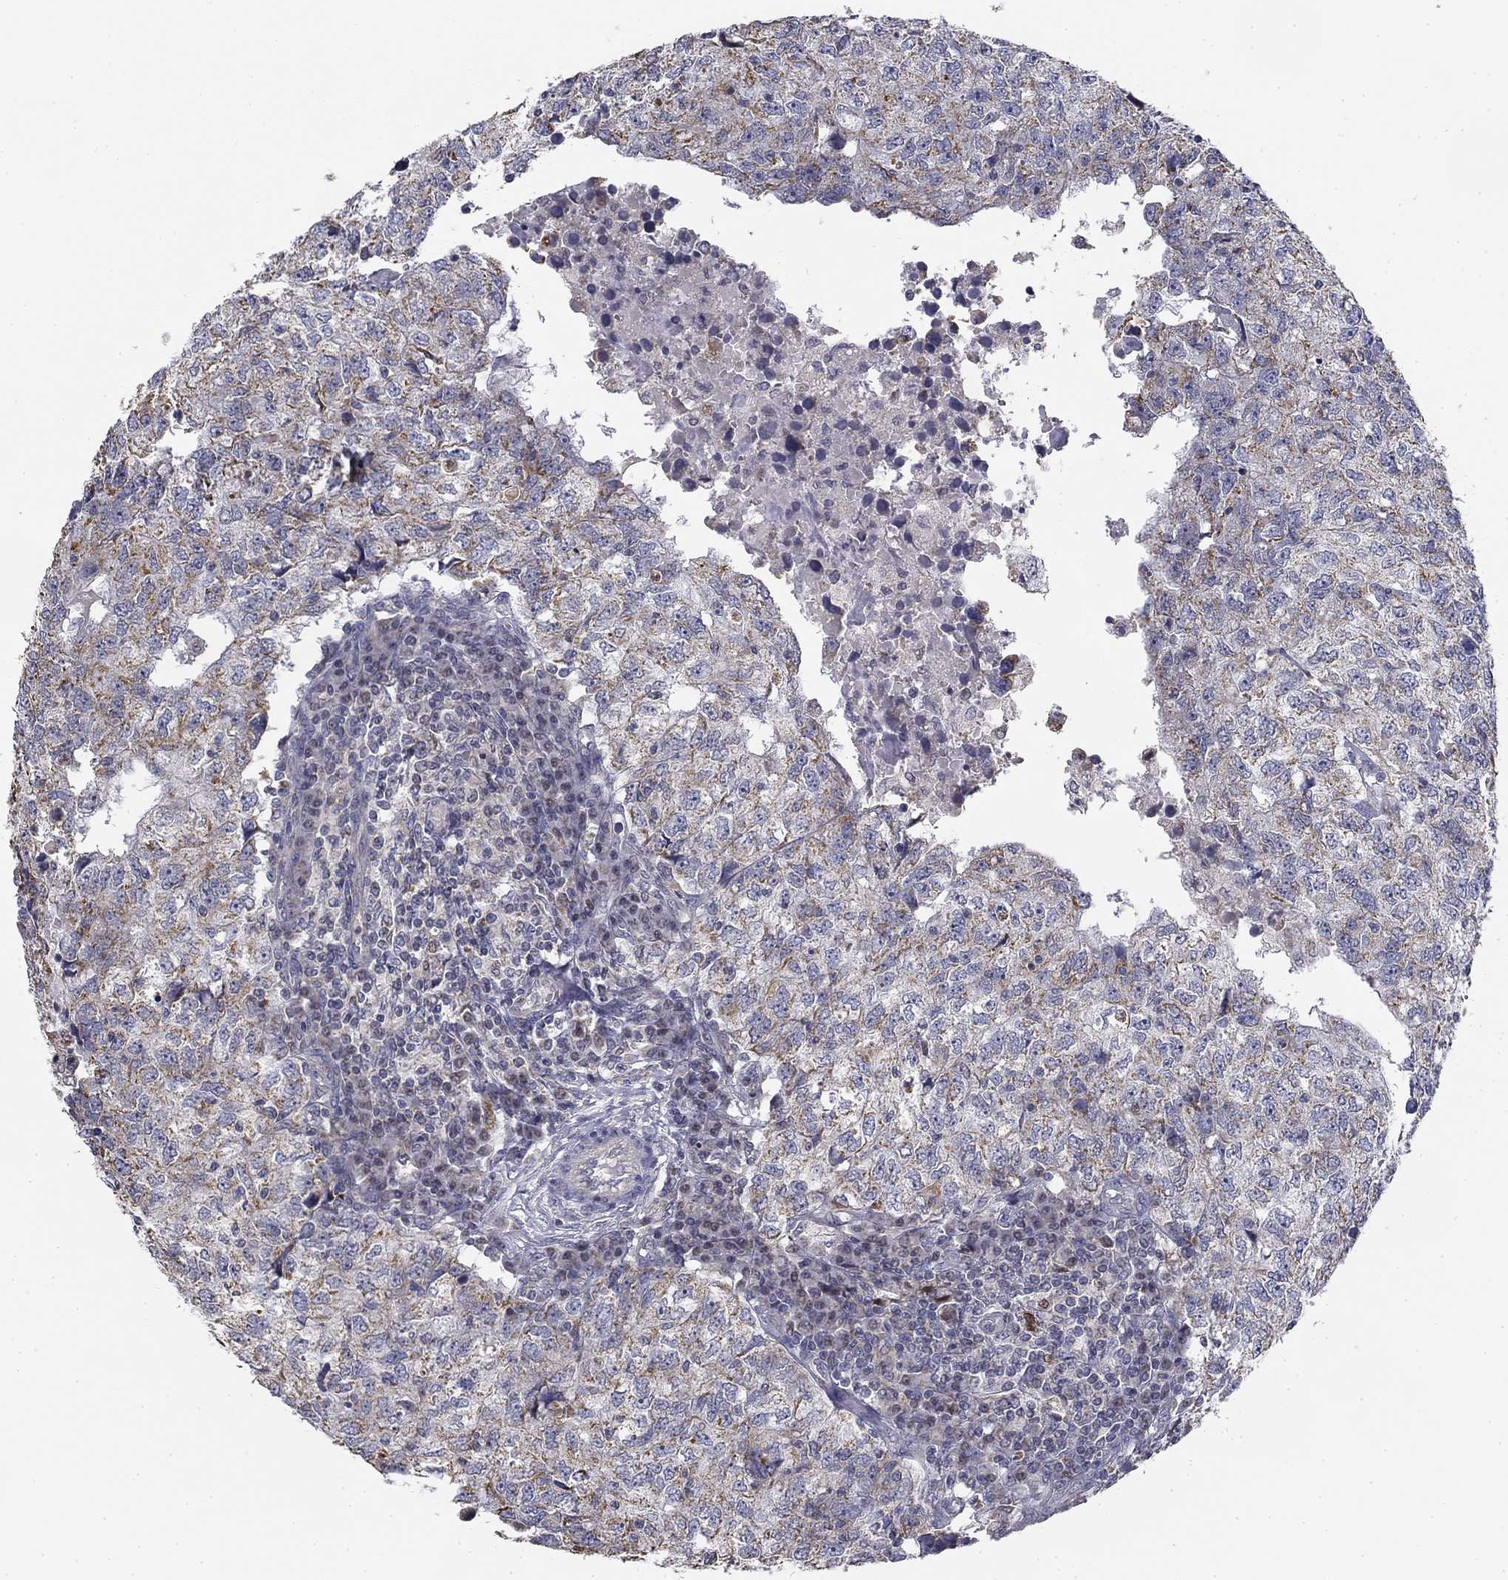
{"staining": {"intensity": "weak", "quantity": ">75%", "location": "cytoplasmic/membranous"}, "tissue": "breast cancer", "cell_type": "Tumor cells", "image_type": "cancer", "snomed": [{"axis": "morphology", "description": "Duct carcinoma"}, {"axis": "topography", "description": "Breast"}], "caption": "Immunohistochemistry (IHC) (DAB (3,3'-diaminobenzidine)) staining of human breast cancer exhibits weak cytoplasmic/membranous protein staining in approximately >75% of tumor cells.", "gene": "SLC2A9", "patient": {"sex": "female", "age": 30}}